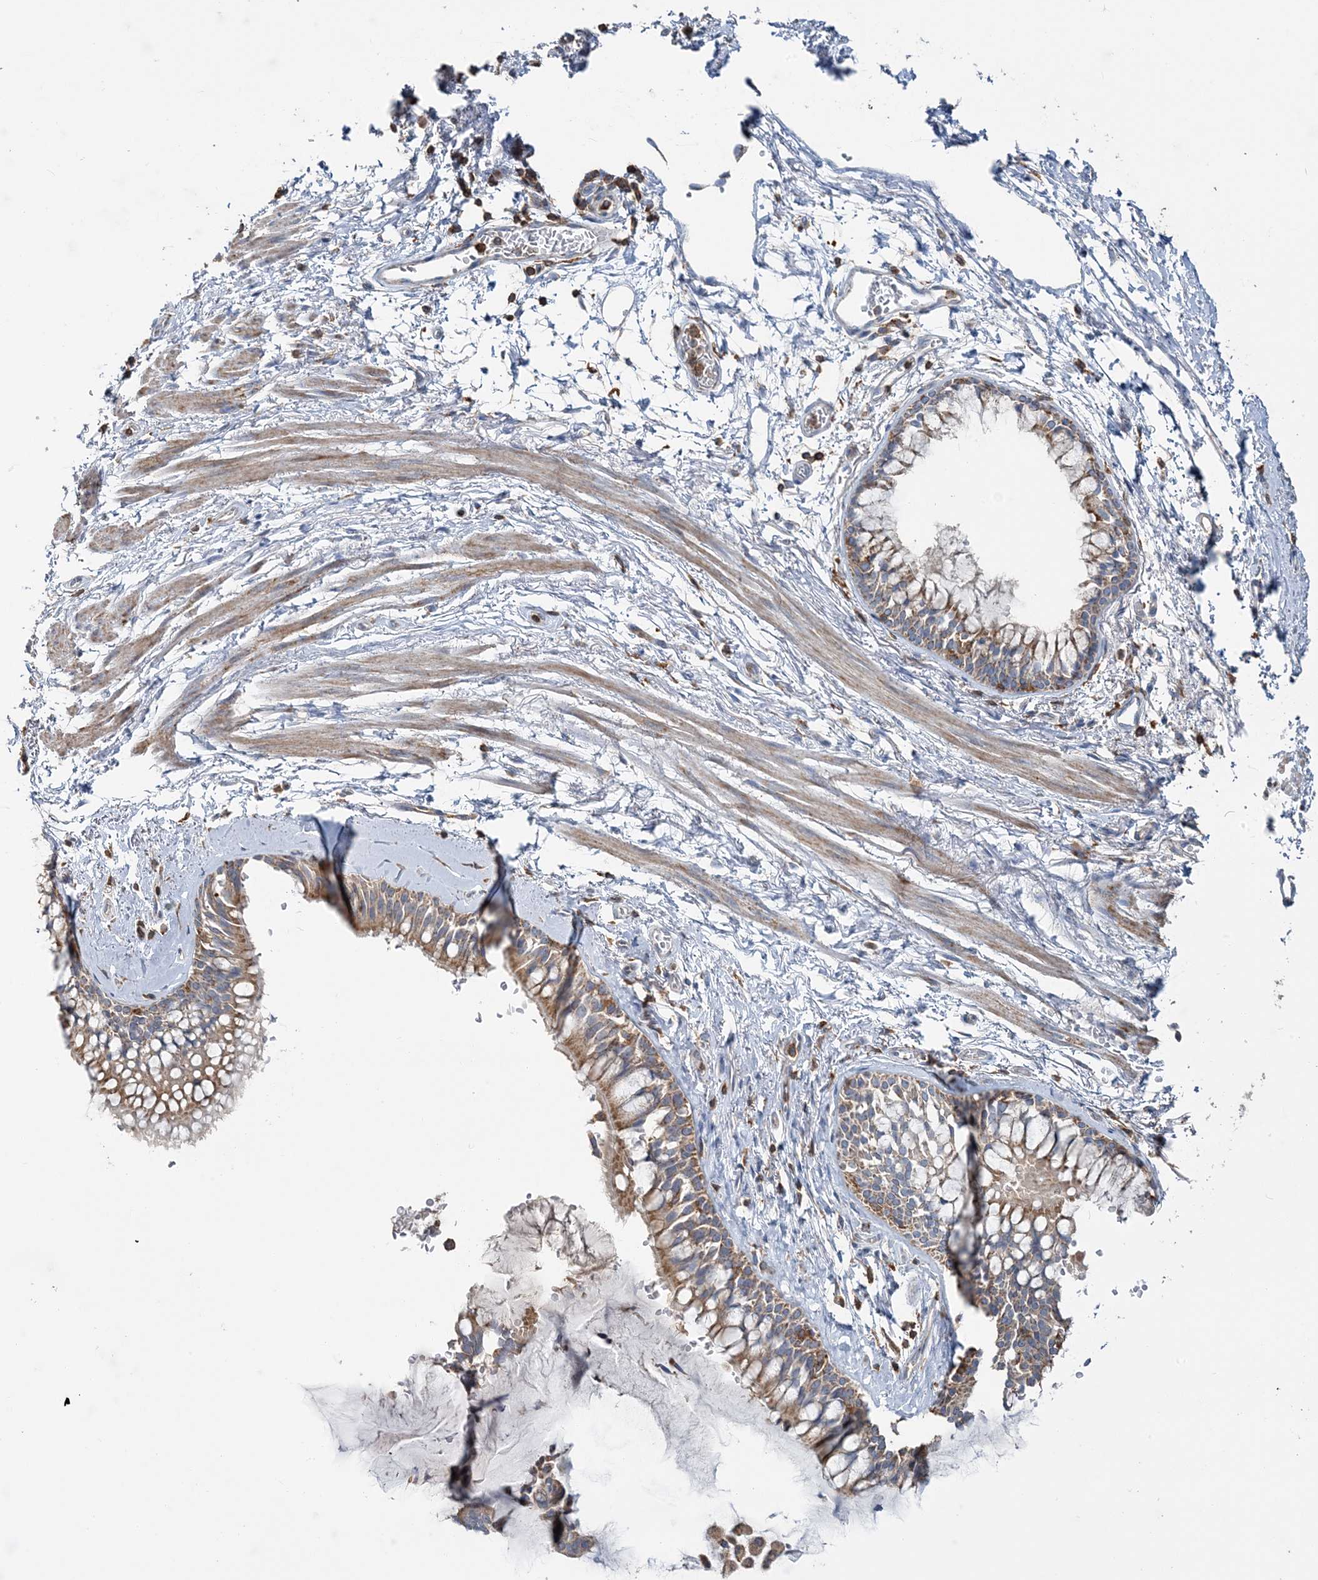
{"staining": {"intensity": "moderate", "quantity": ">75%", "location": "cytoplasmic/membranous"}, "tissue": "bronchus", "cell_type": "Respiratory epithelial cells", "image_type": "normal", "snomed": [{"axis": "morphology", "description": "Normal tissue, NOS"}, {"axis": "morphology", "description": "Inflammation, NOS"}, {"axis": "topography", "description": "Cartilage tissue"}, {"axis": "topography", "description": "Bronchus"}, {"axis": "topography", "description": "Lung"}], "caption": "DAB immunohistochemical staining of benign bronchus displays moderate cytoplasmic/membranous protein expression in approximately >75% of respiratory epithelial cells.", "gene": "TMLHE", "patient": {"sex": "female", "age": 64}}